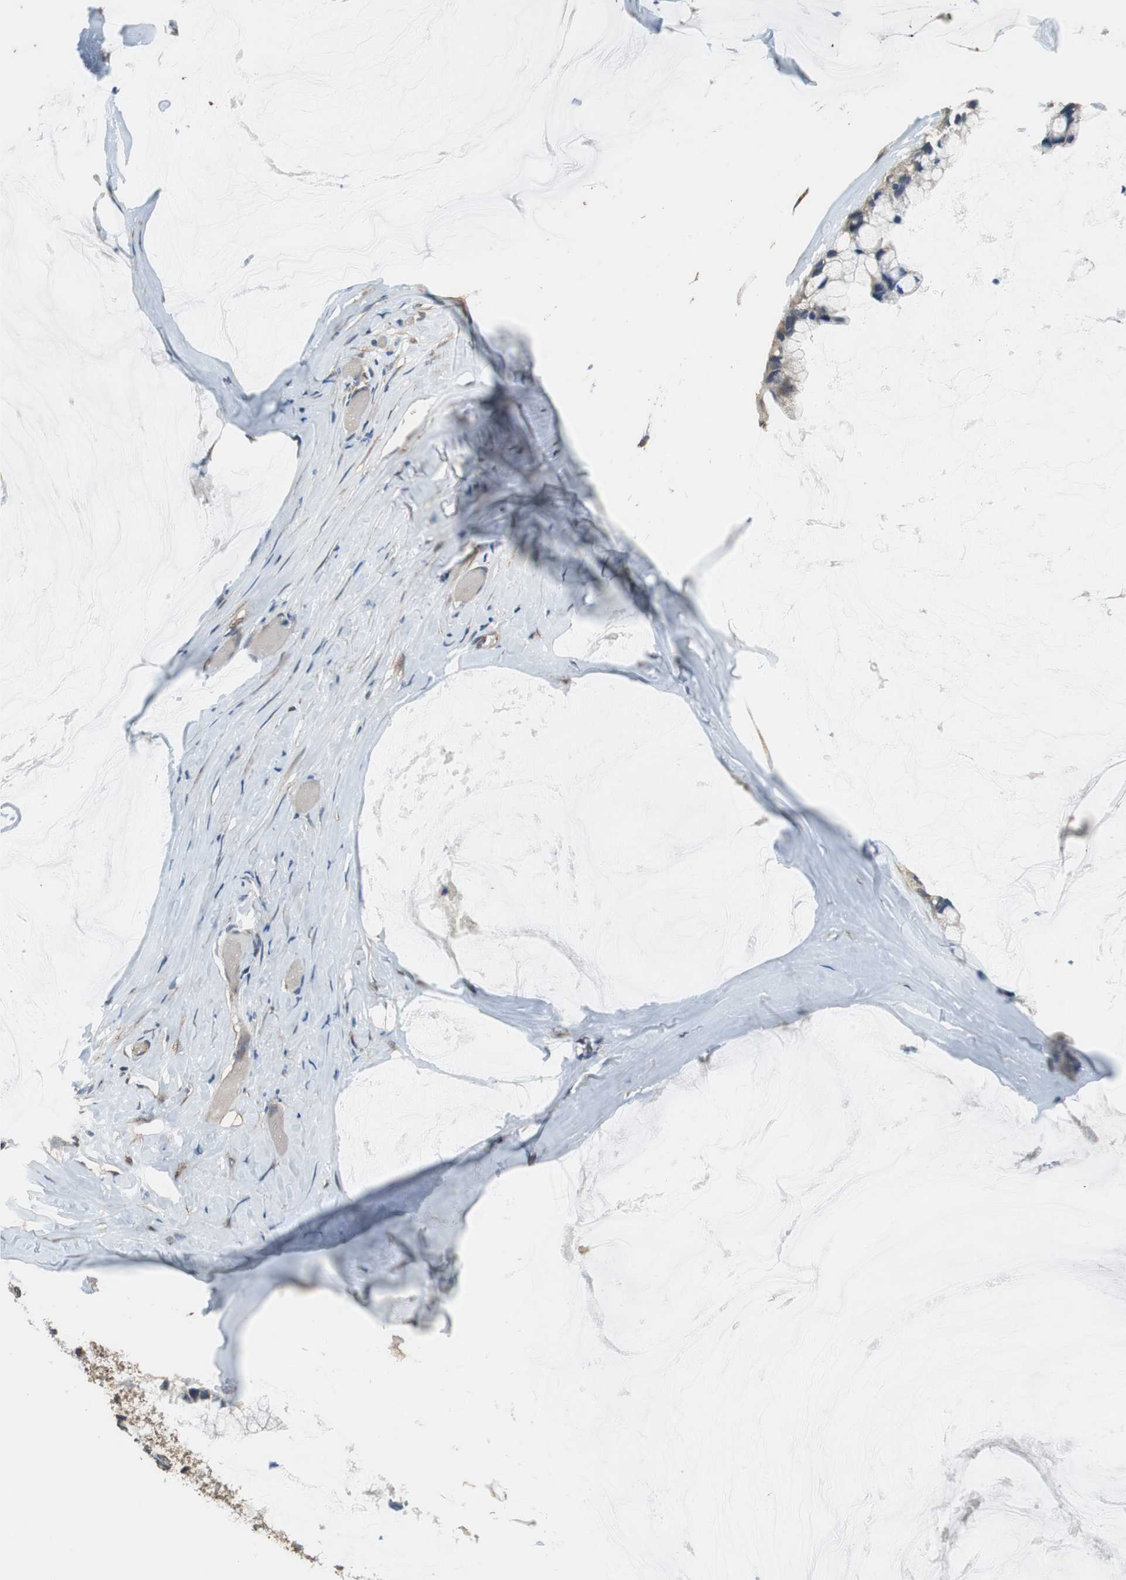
{"staining": {"intensity": "moderate", "quantity": ">75%", "location": "cytoplasmic/membranous"}, "tissue": "ovarian cancer", "cell_type": "Tumor cells", "image_type": "cancer", "snomed": [{"axis": "morphology", "description": "Cystadenocarcinoma, mucinous, NOS"}, {"axis": "topography", "description": "Ovary"}], "caption": "Human ovarian cancer (mucinous cystadenocarcinoma) stained with a brown dye shows moderate cytoplasmic/membranous positive staining in about >75% of tumor cells.", "gene": "UBQLN2", "patient": {"sex": "female", "age": 39}}